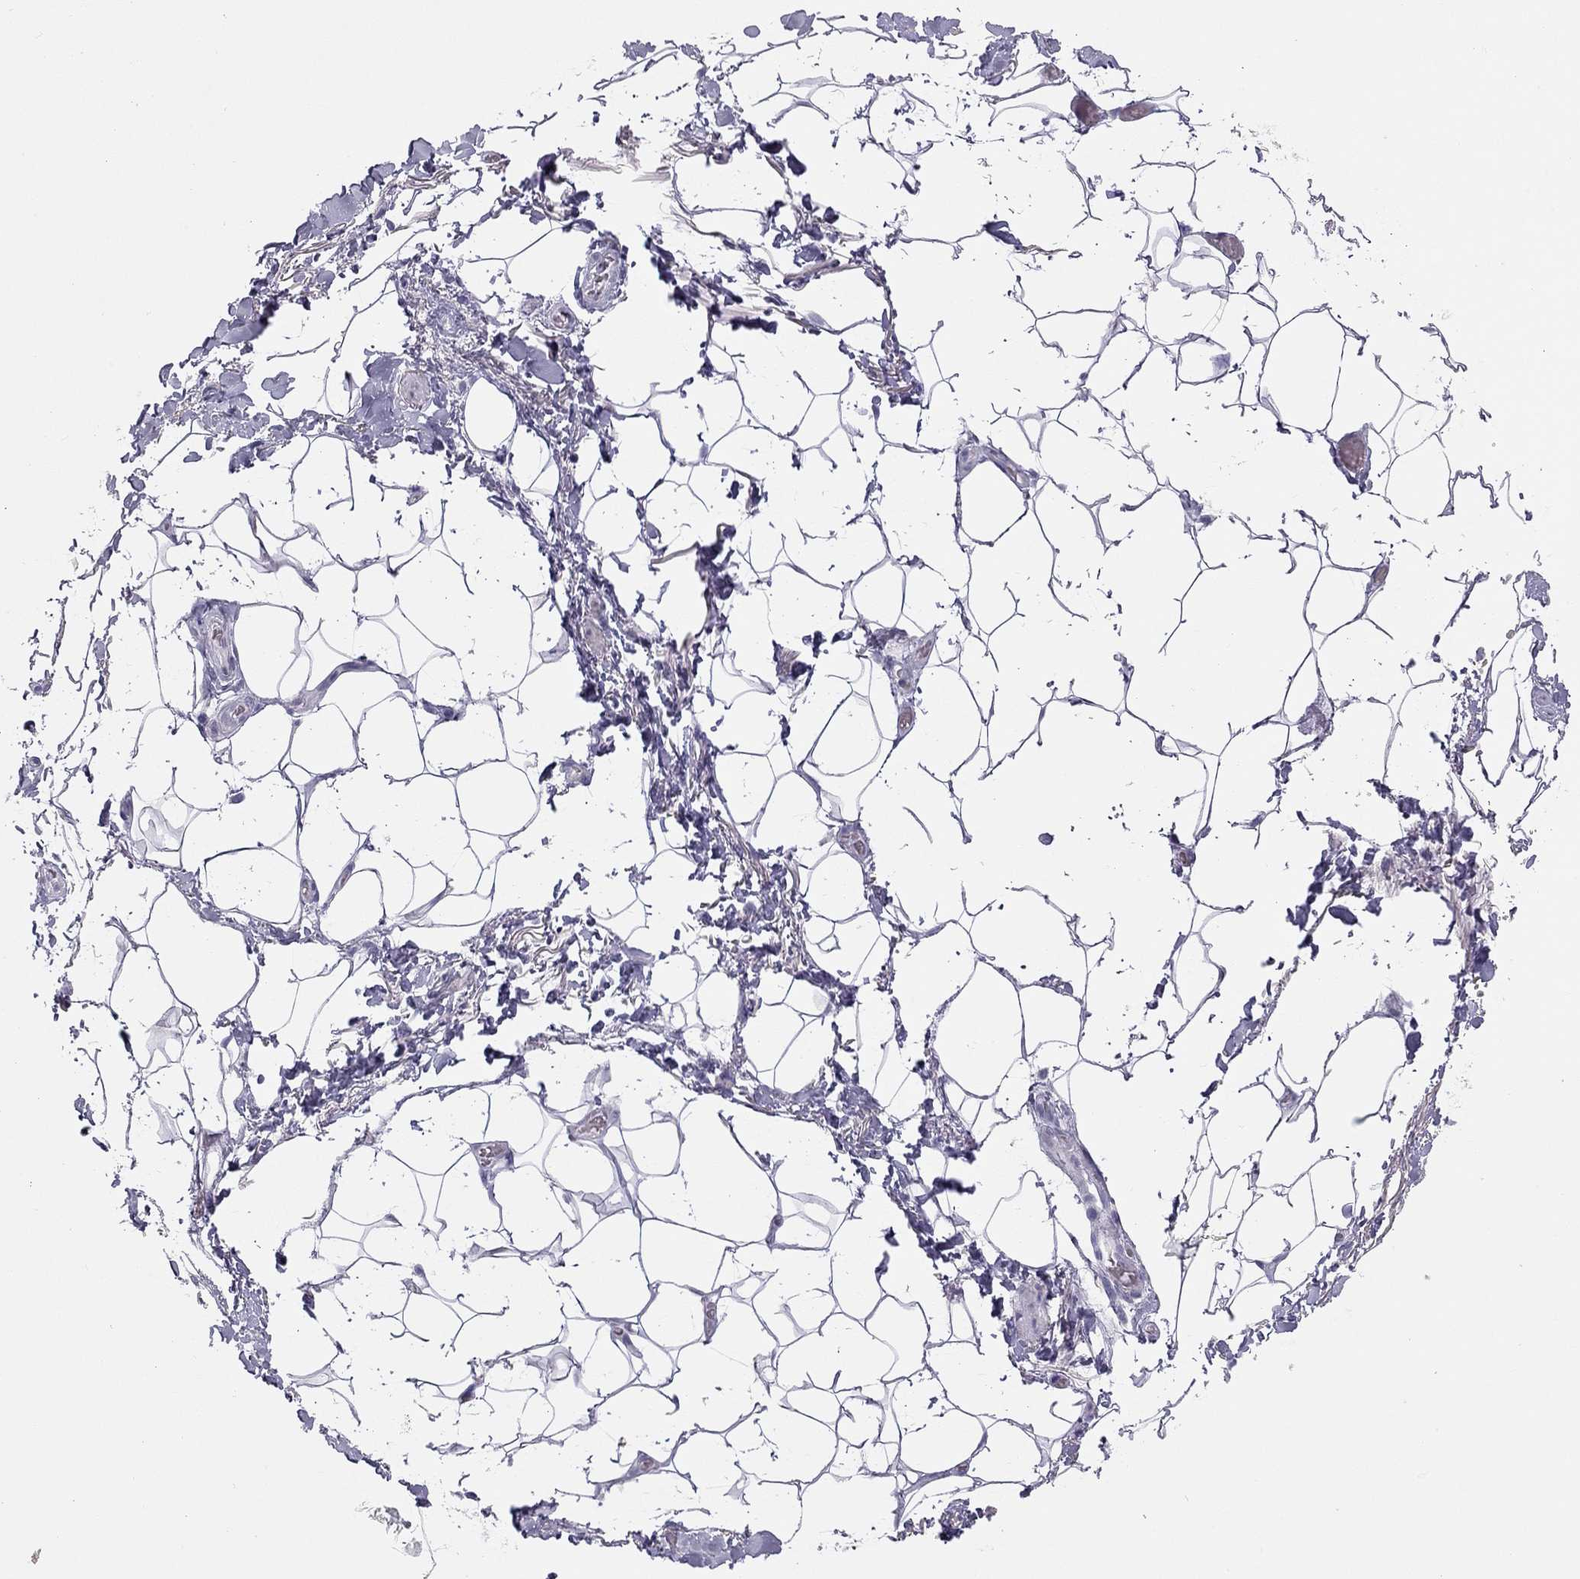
{"staining": {"intensity": "negative", "quantity": "none", "location": "none"}, "tissue": "adipose tissue", "cell_type": "Adipocytes", "image_type": "normal", "snomed": [{"axis": "morphology", "description": "Normal tissue, NOS"}, {"axis": "topography", "description": "Anal"}, {"axis": "topography", "description": "Peripheral nerve tissue"}], "caption": "The image displays no staining of adipocytes in unremarkable adipose tissue.", "gene": "SPATA12", "patient": {"sex": "male", "age": 53}}